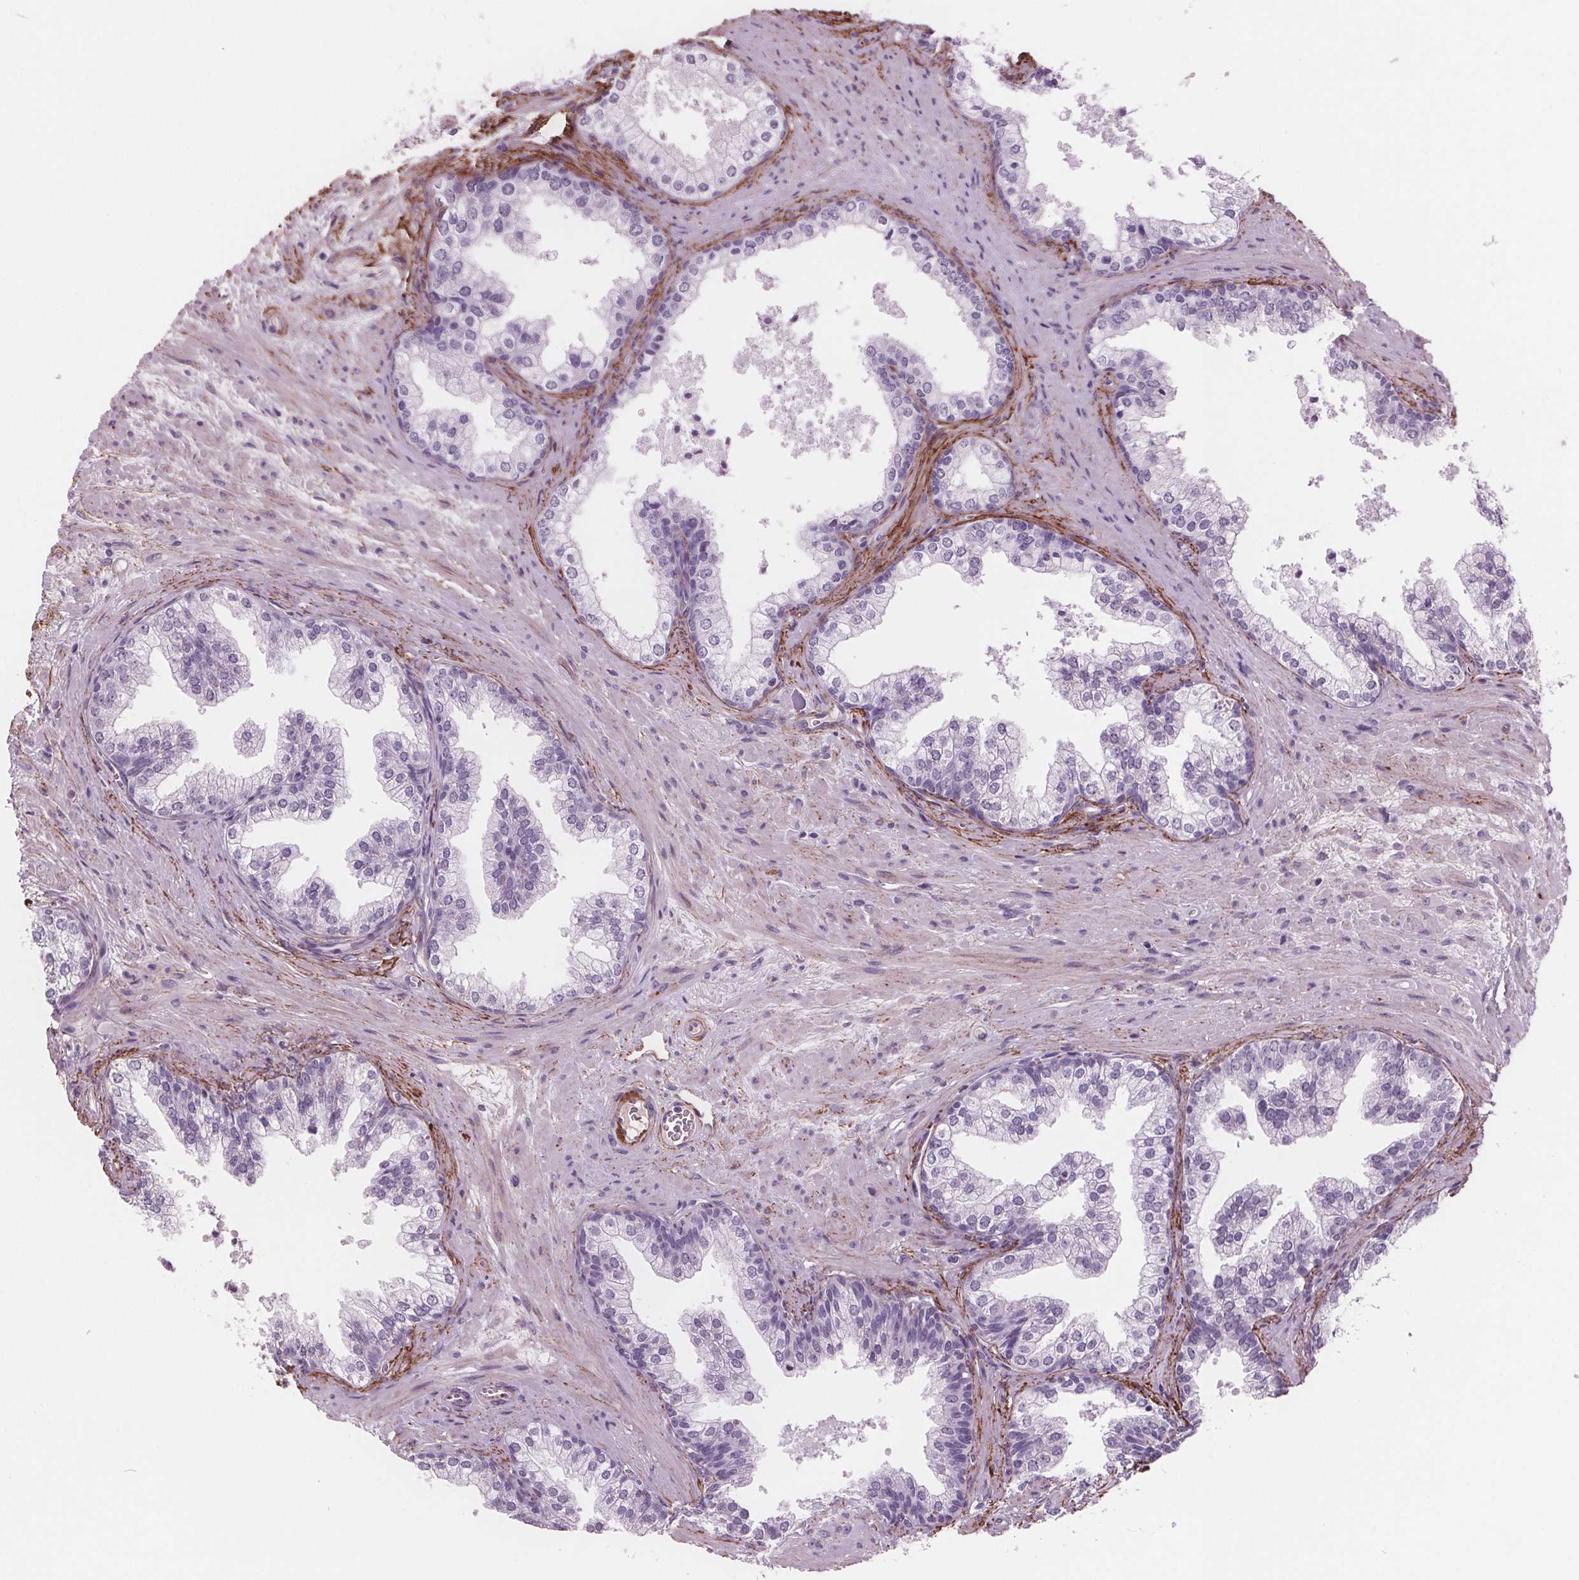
{"staining": {"intensity": "negative", "quantity": "none", "location": "none"}, "tissue": "prostate", "cell_type": "Glandular cells", "image_type": "normal", "snomed": [{"axis": "morphology", "description": "Normal tissue, NOS"}, {"axis": "topography", "description": "Prostate"}], "caption": "Glandular cells show no significant protein staining in unremarkable prostate. (Brightfield microscopy of DAB immunohistochemistry (IHC) at high magnification).", "gene": "AMBP", "patient": {"sex": "male", "age": 79}}